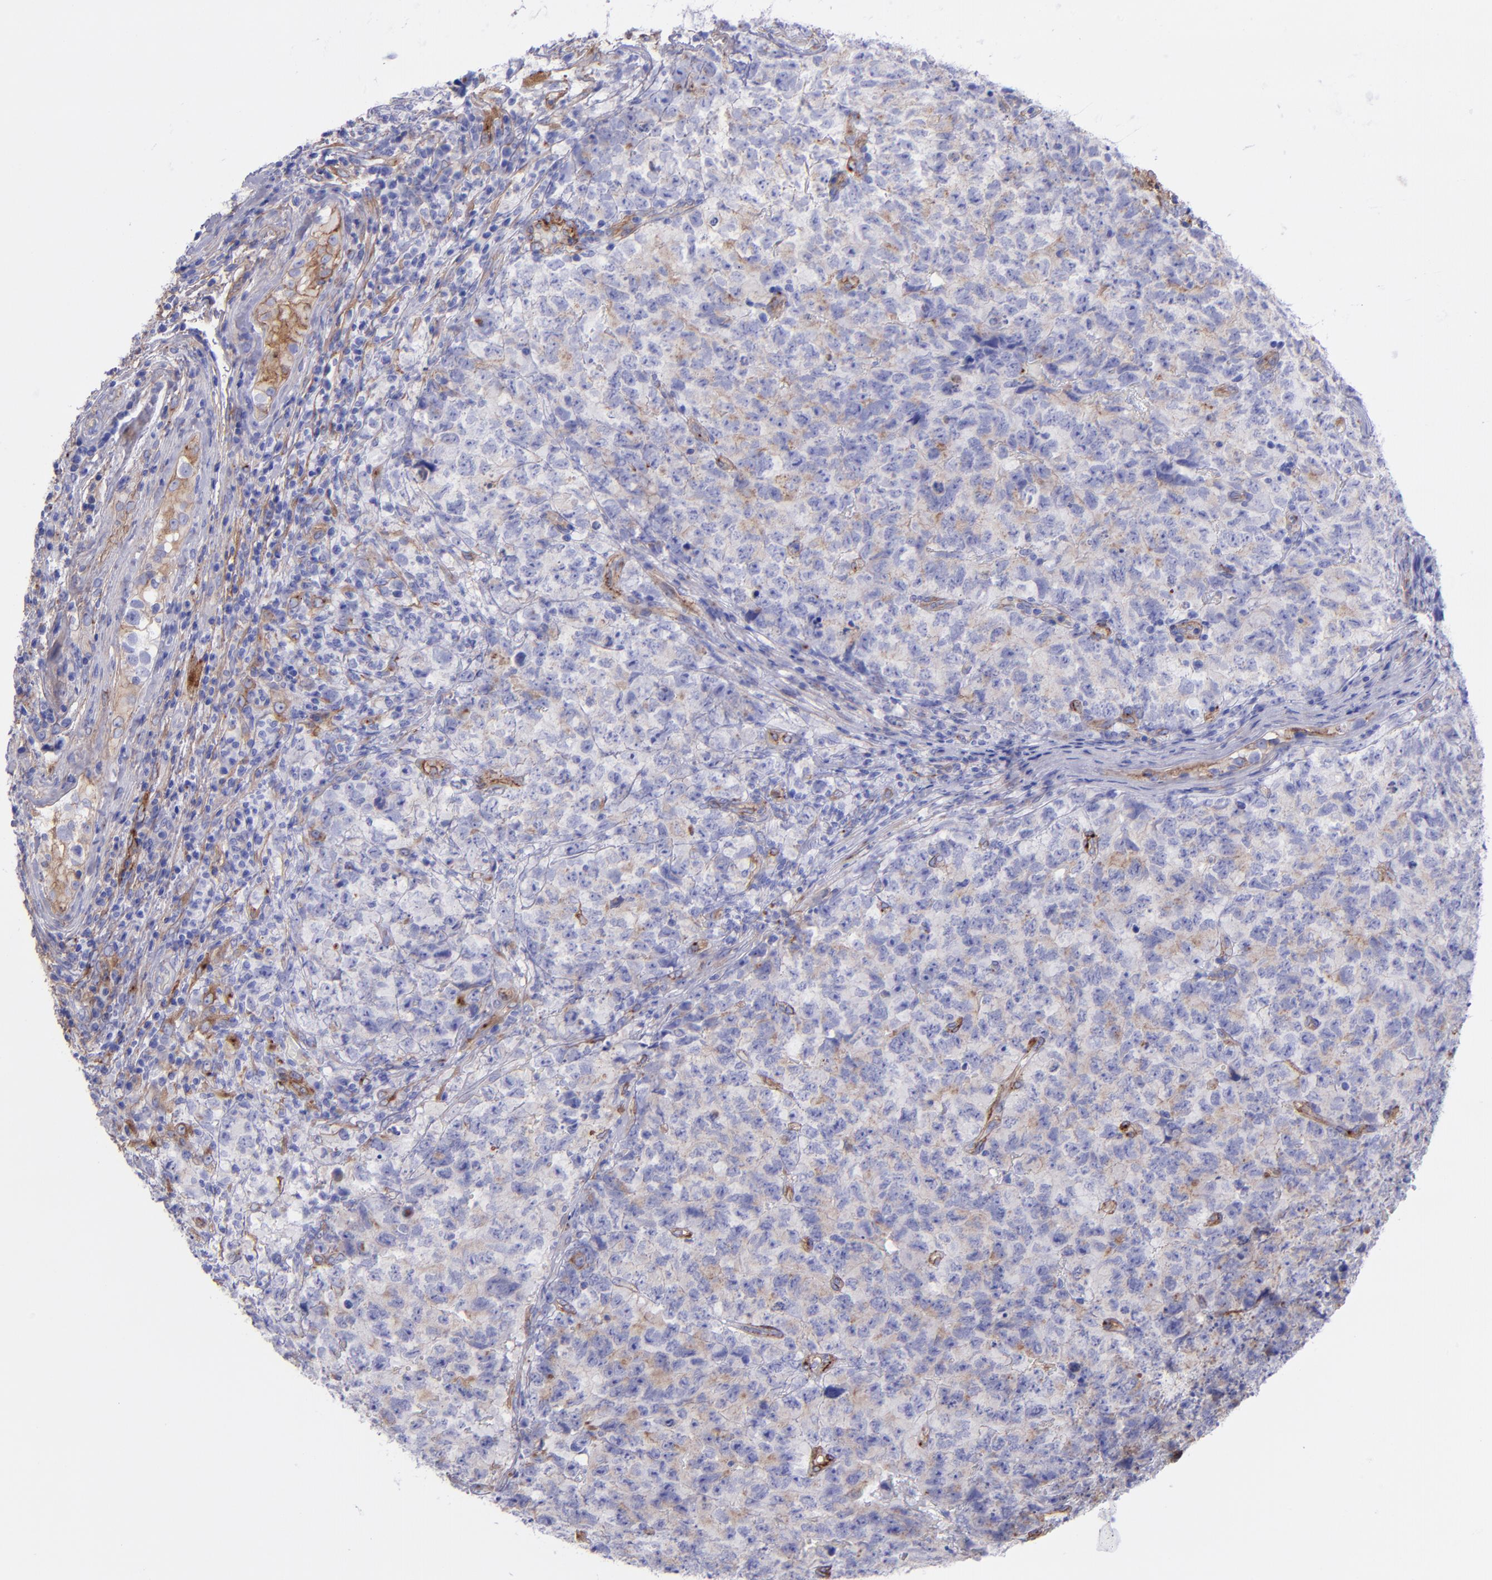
{"staining": {"intensity": "negative", "quantity": "none", "location": "none"}, "tissue": "testis cancer", "cell_type": "Tumor cells", "image_type": "cancer", "snomed": [{"axis": "morphology", "description": "Carcinoma, Embryonal, NOS"}, {"axis": "topography", "description": "Testis"}], "caption": "Immunohistochemistry micrograph of neoplastic tissue: human testis cancer (embryonal carcinoma) stained with DAB exhibits no significant protein staining in tumor cells.", "gene": "ITGAV", "patient": {"sex": "male", "age": 31}}